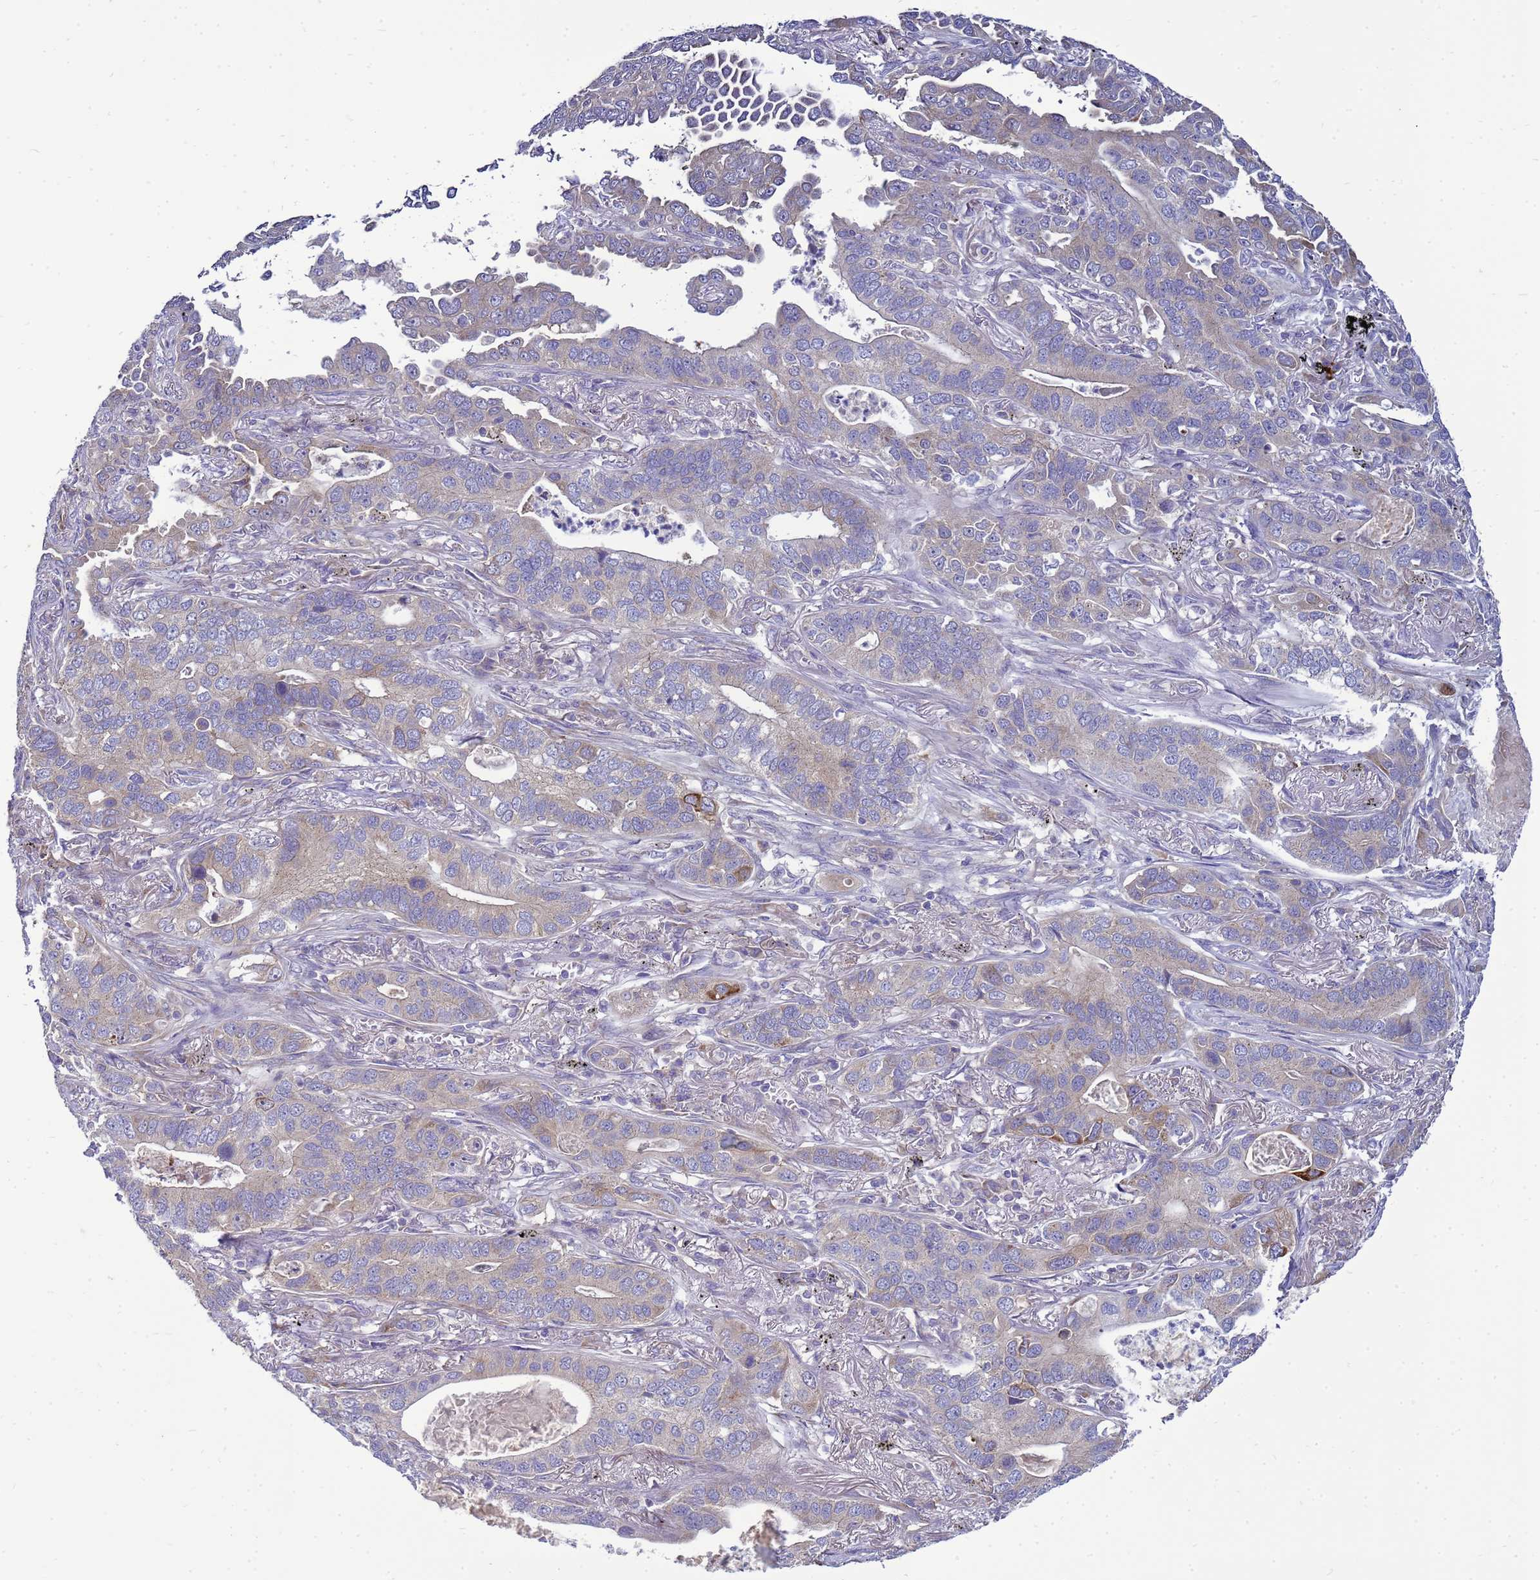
{"staining": {"intensity": "weak", "quantity": "25%-75%", "location": "cytoplasmic/membranous"}, "tissue": "lung cancer", "cell_type": "Tumor cells", "image_type": "cancer", "snomed": [{"axis": "morphology", "description": "Adenocarcinoma, NOS"}, {"axis": "topography", "description": "Lung"}], "caption": "Immunohistochemical staining of lung cancer shows weak cytoplasmic/membranous protein positivity in approximately 25%-75% of tumor cells.", "gene": "MON1B", "patient": {"sex": "male", "age": 67}}